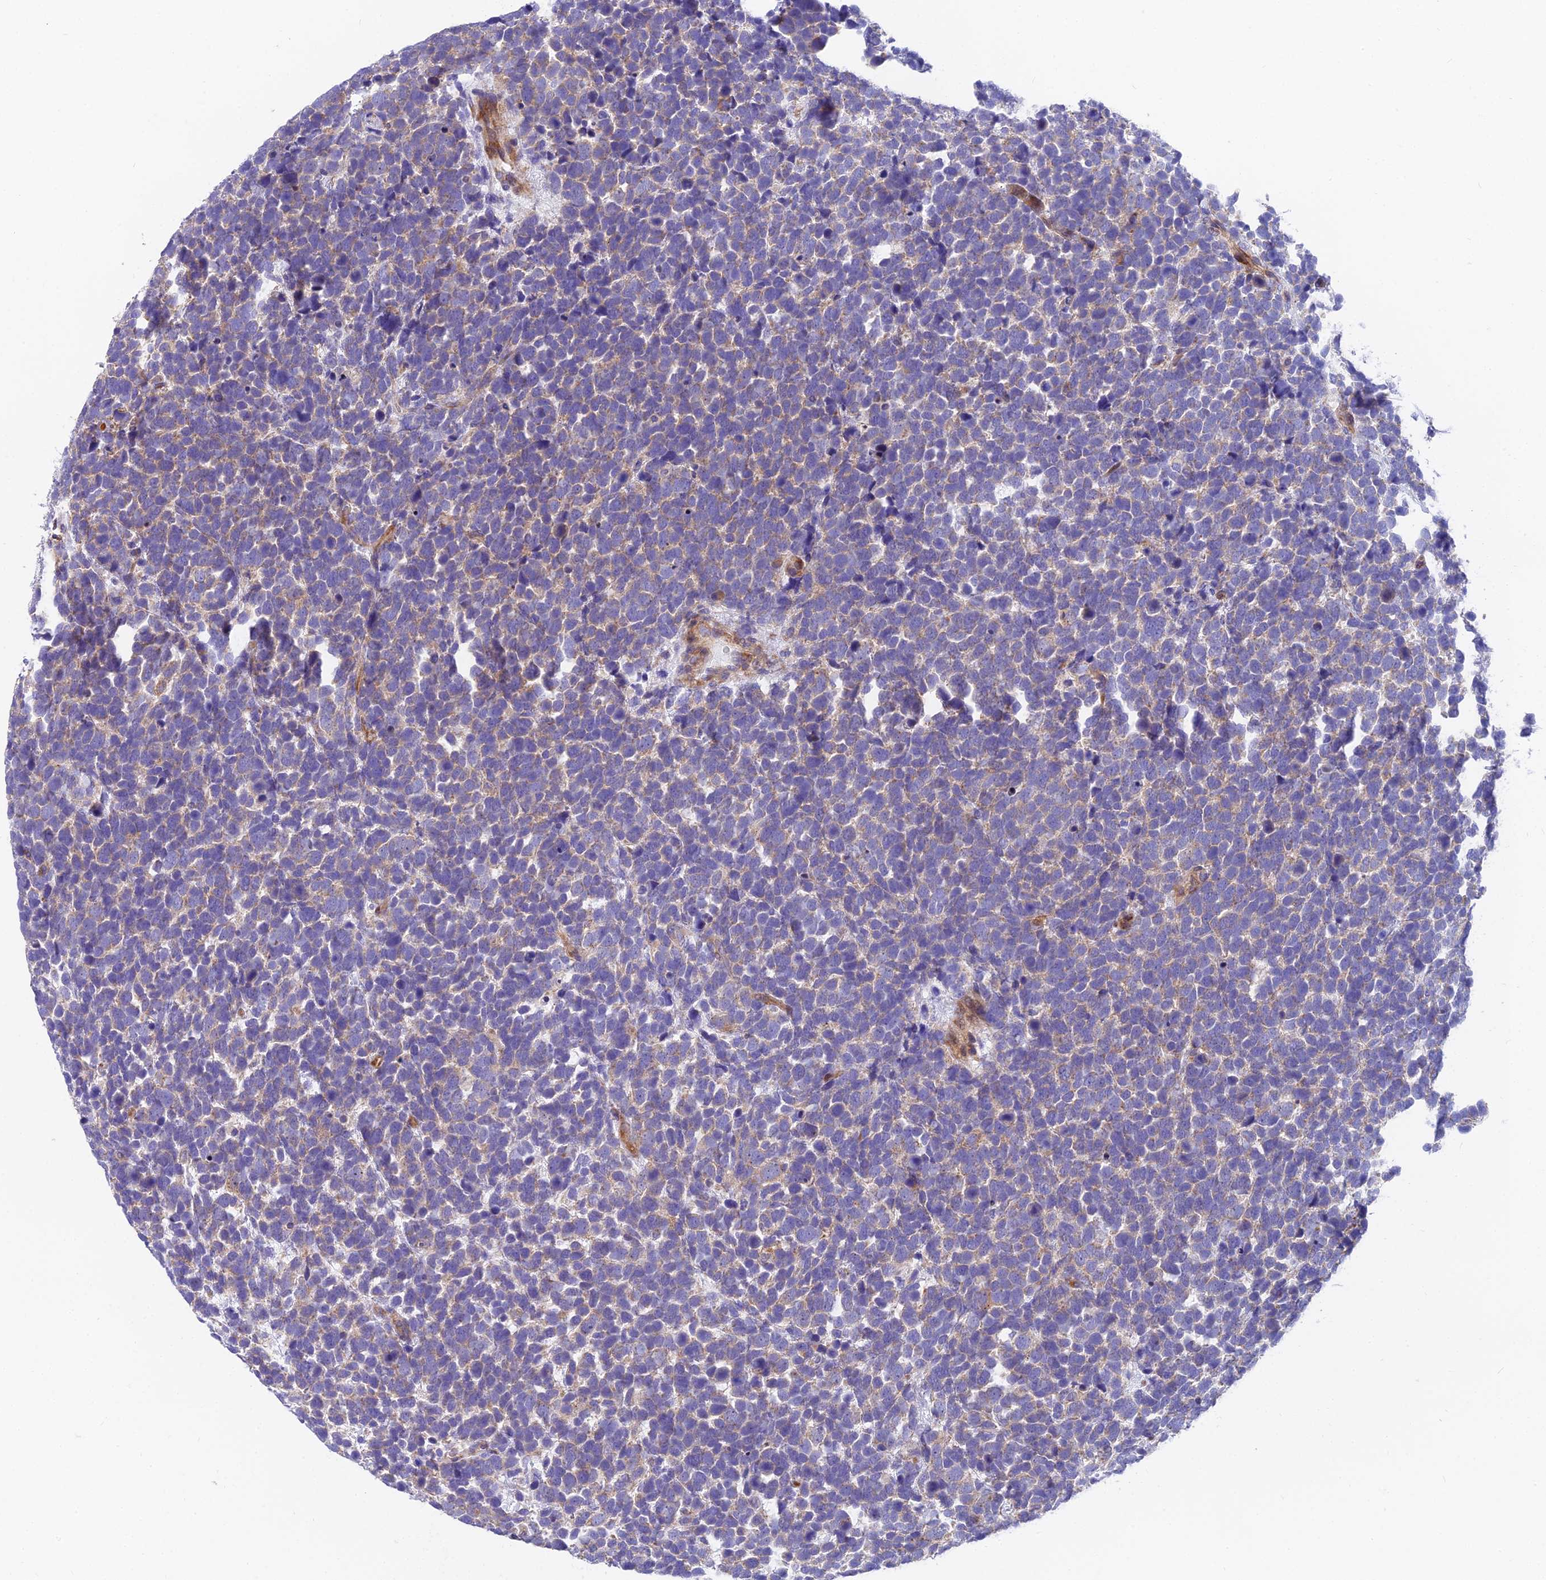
{"staining": {"intensity": "weak", "quantity": "25%-75%", "location": "cytoplasmic/membranous"}, "tissue": "urothelial cancer", "cell_type": "Tumor cells", "image_type": "cancer", "snomed": [{"axis": "morphology", "description": "Urothelial carcinoma, High grade"}, {"axis": "topography", "description": "Urinary bladder"}], "caption": "Immunohistochemistry of urothelial carcinoma (high-grade) shows low levels of weak cytoplasmic/membranous positivity in approximately 25%-75% of tumor cells.", "gene": "MVB12A", "patient": {"sex": "female", "age": 82}}